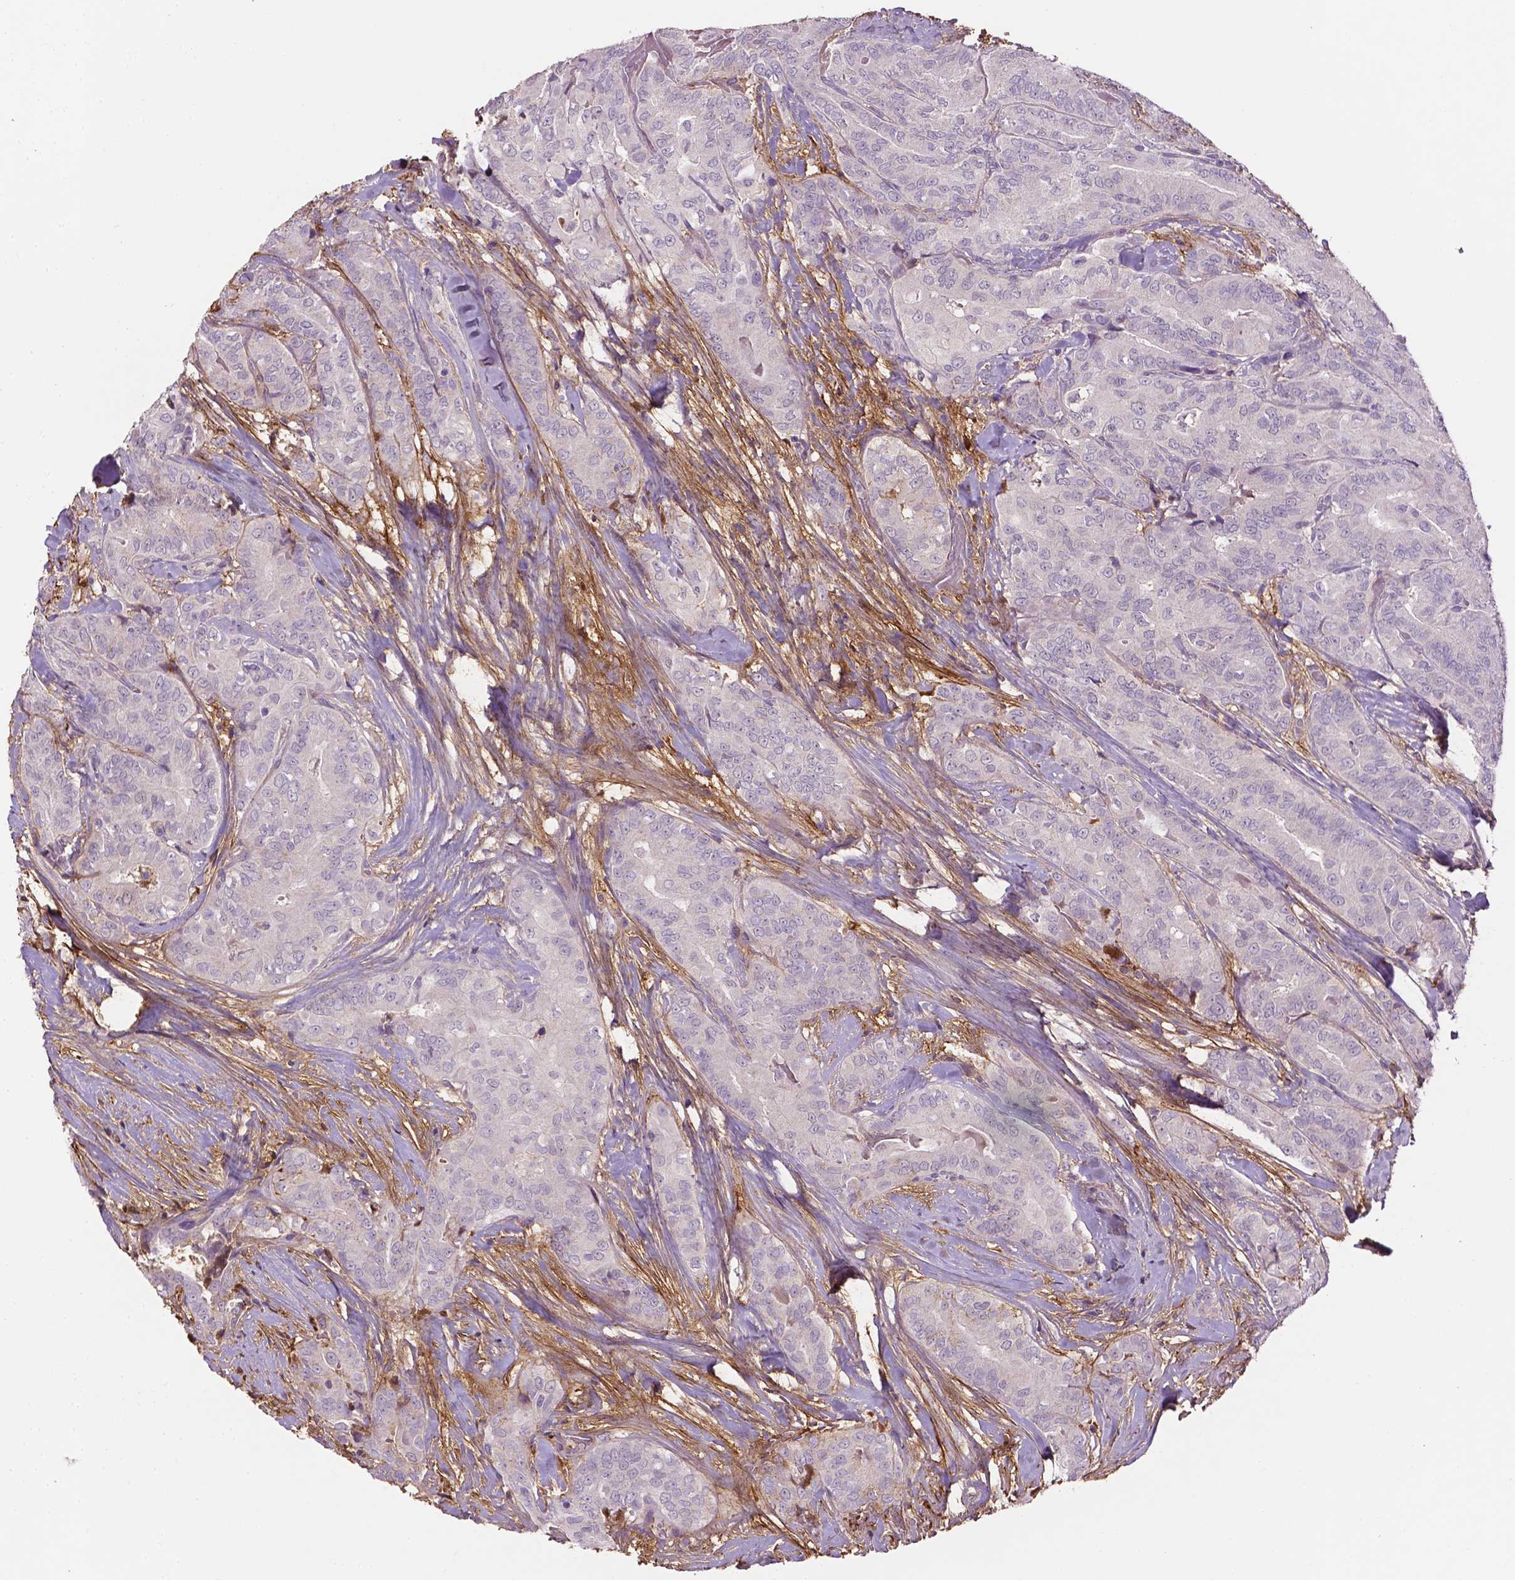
{"staining": {"intensity": "negative", "quantity": "none", "location": "none"}, "tissue": "thyroid cancer", "cell_type": "Tumor cells", "image_type": "cancer", "snomed": [{"axis": "morphology", "description": "Papillary adenocarcinoma, NOS"}, {"axis": "topography", "description": "Thyroid gland"}], "caption": "IHC photomicrograph of thyroid cancer (papillary adenocarcinoma) stained for a protein (brown), which displays no expression in tumor cells.", "gene": "FBLN1", "patient": {"sex": "male", "age": 61}}